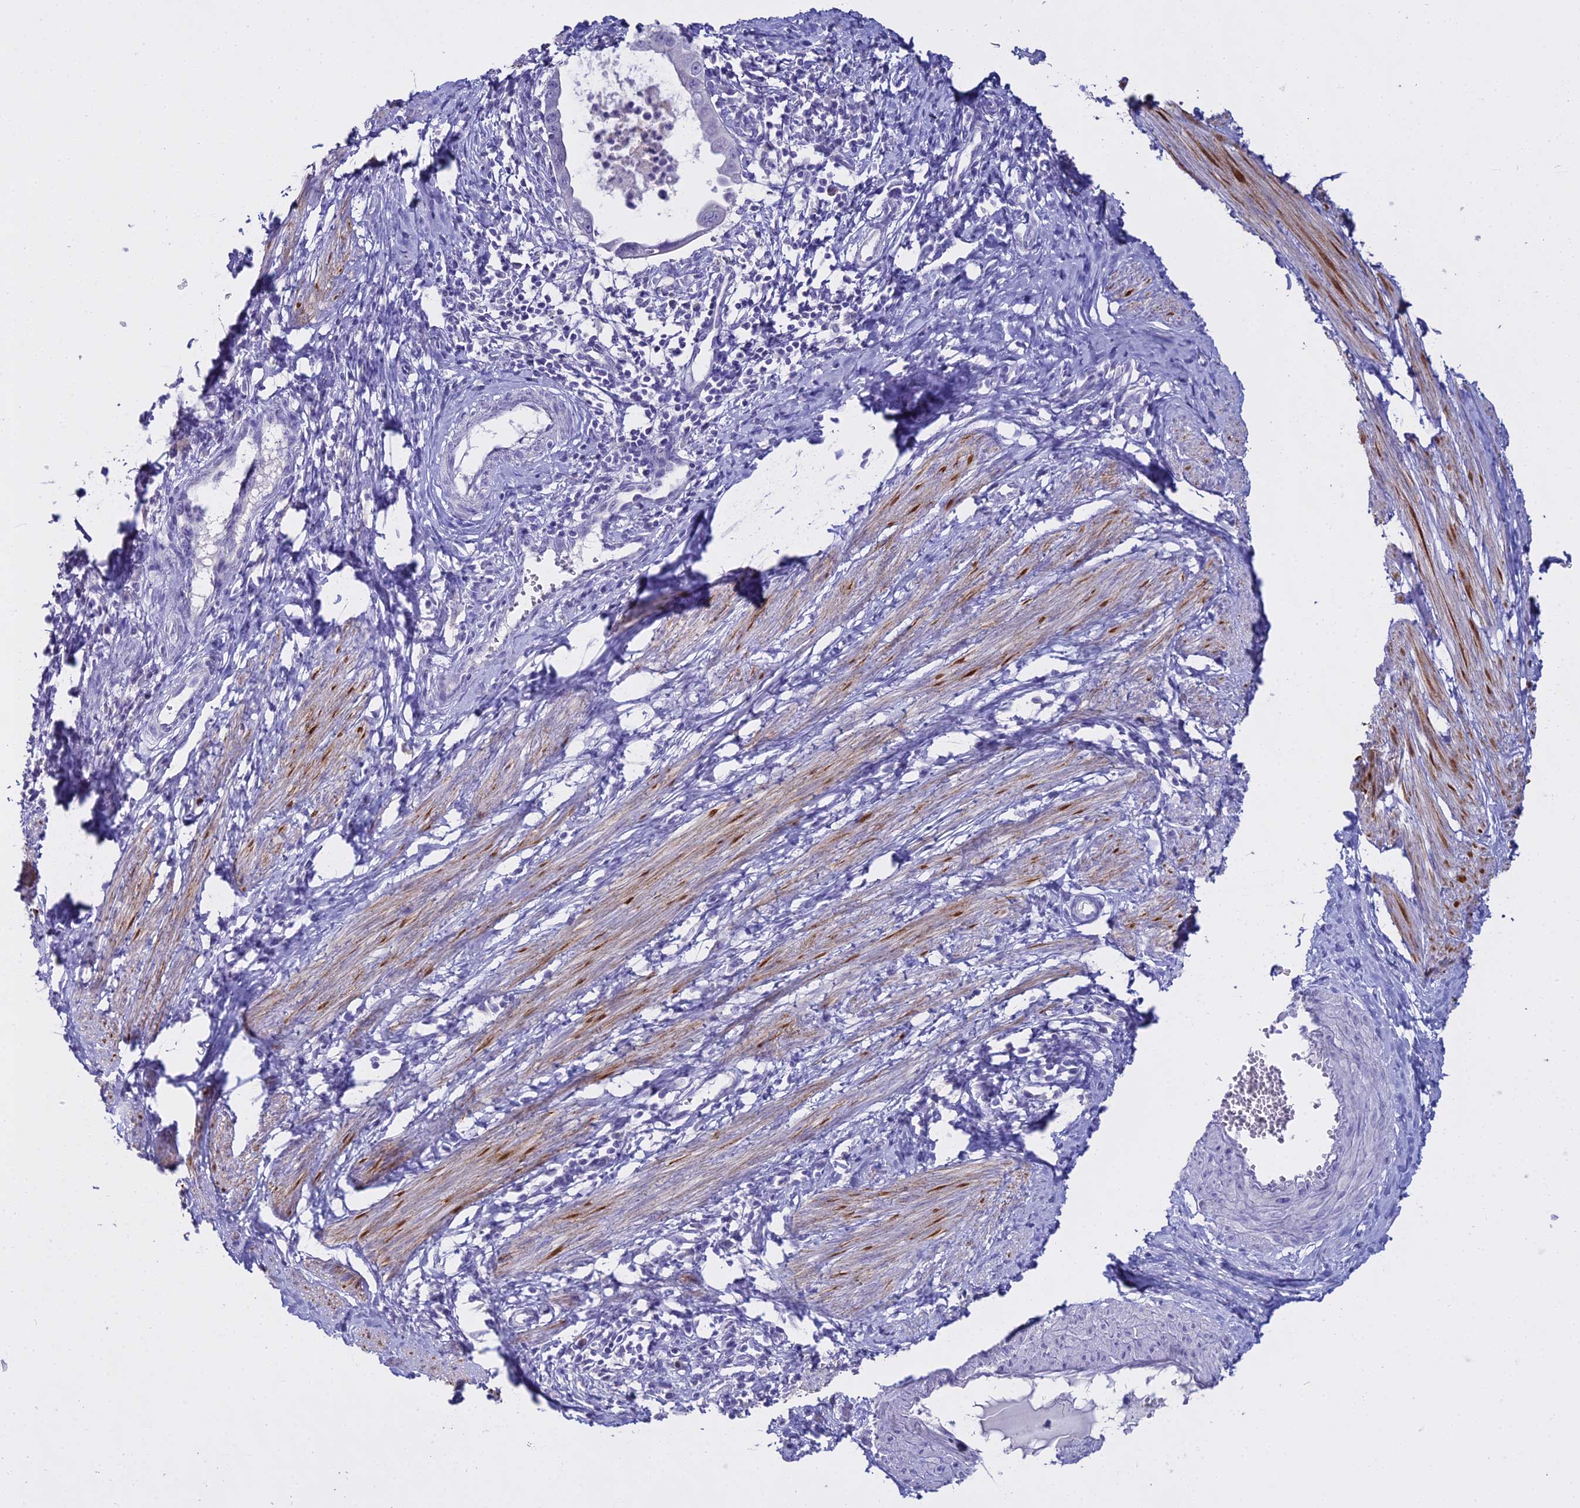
{"staining": {"intensity": "negative", "quantity": "none", "location": "none"}, "tissue": "cervical cancer", "cell_type": "Tumor cells", "image_type": "cancer", "snomed": [{"axis": "morphology", "description": "Adenocarcinoma, NOS"}, {"axis": "topography", "description": "Cervix"}], "caption": "High magnification brightfield microscopy of cervical cancer stained with DAB (brown) and counterstained with hematoxylin (blue): tumor cells show no significant staining.", "gene": "ALPP", "patient": {"sex": "female", "age": 36}}